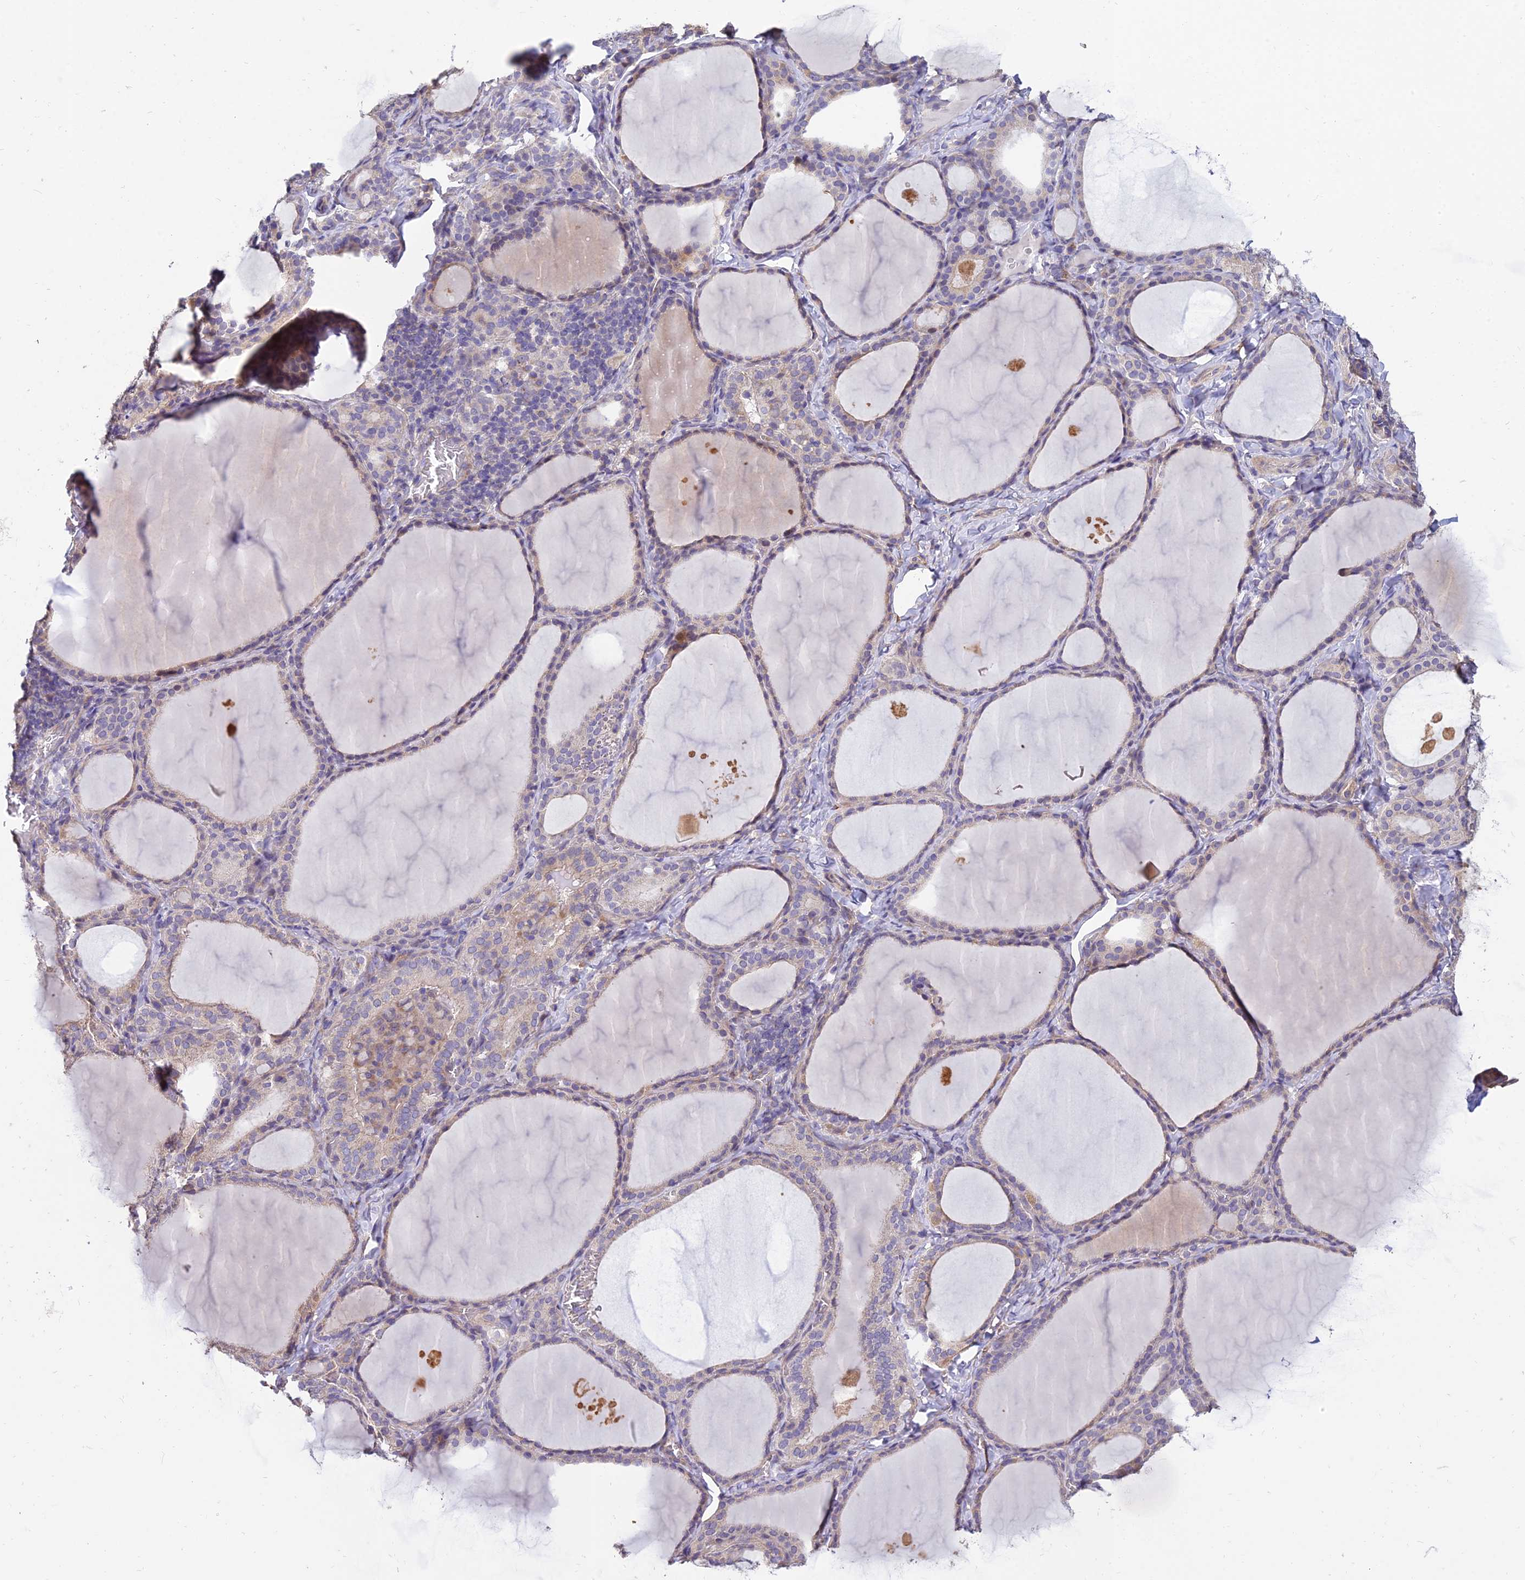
{"staining": {"intensity": "weak", "quantity": "<25%", "location": "cytoplasmic/membranous"}, "tissue": "thyroid gland", "cell_type": "Glandular cells", "image_type": "normal", "snomed": [{"axis": "morphology", "description": "Normal tissue, NOS"}, {"axis": "topography", "description": "Thyroid gland"}], "caption": "Photomicrograph shows no protein positivity in glandular cells of normal thyroid gland.", "gene": "ARL8A", "patient": {"sex": "female", "age": 39}}